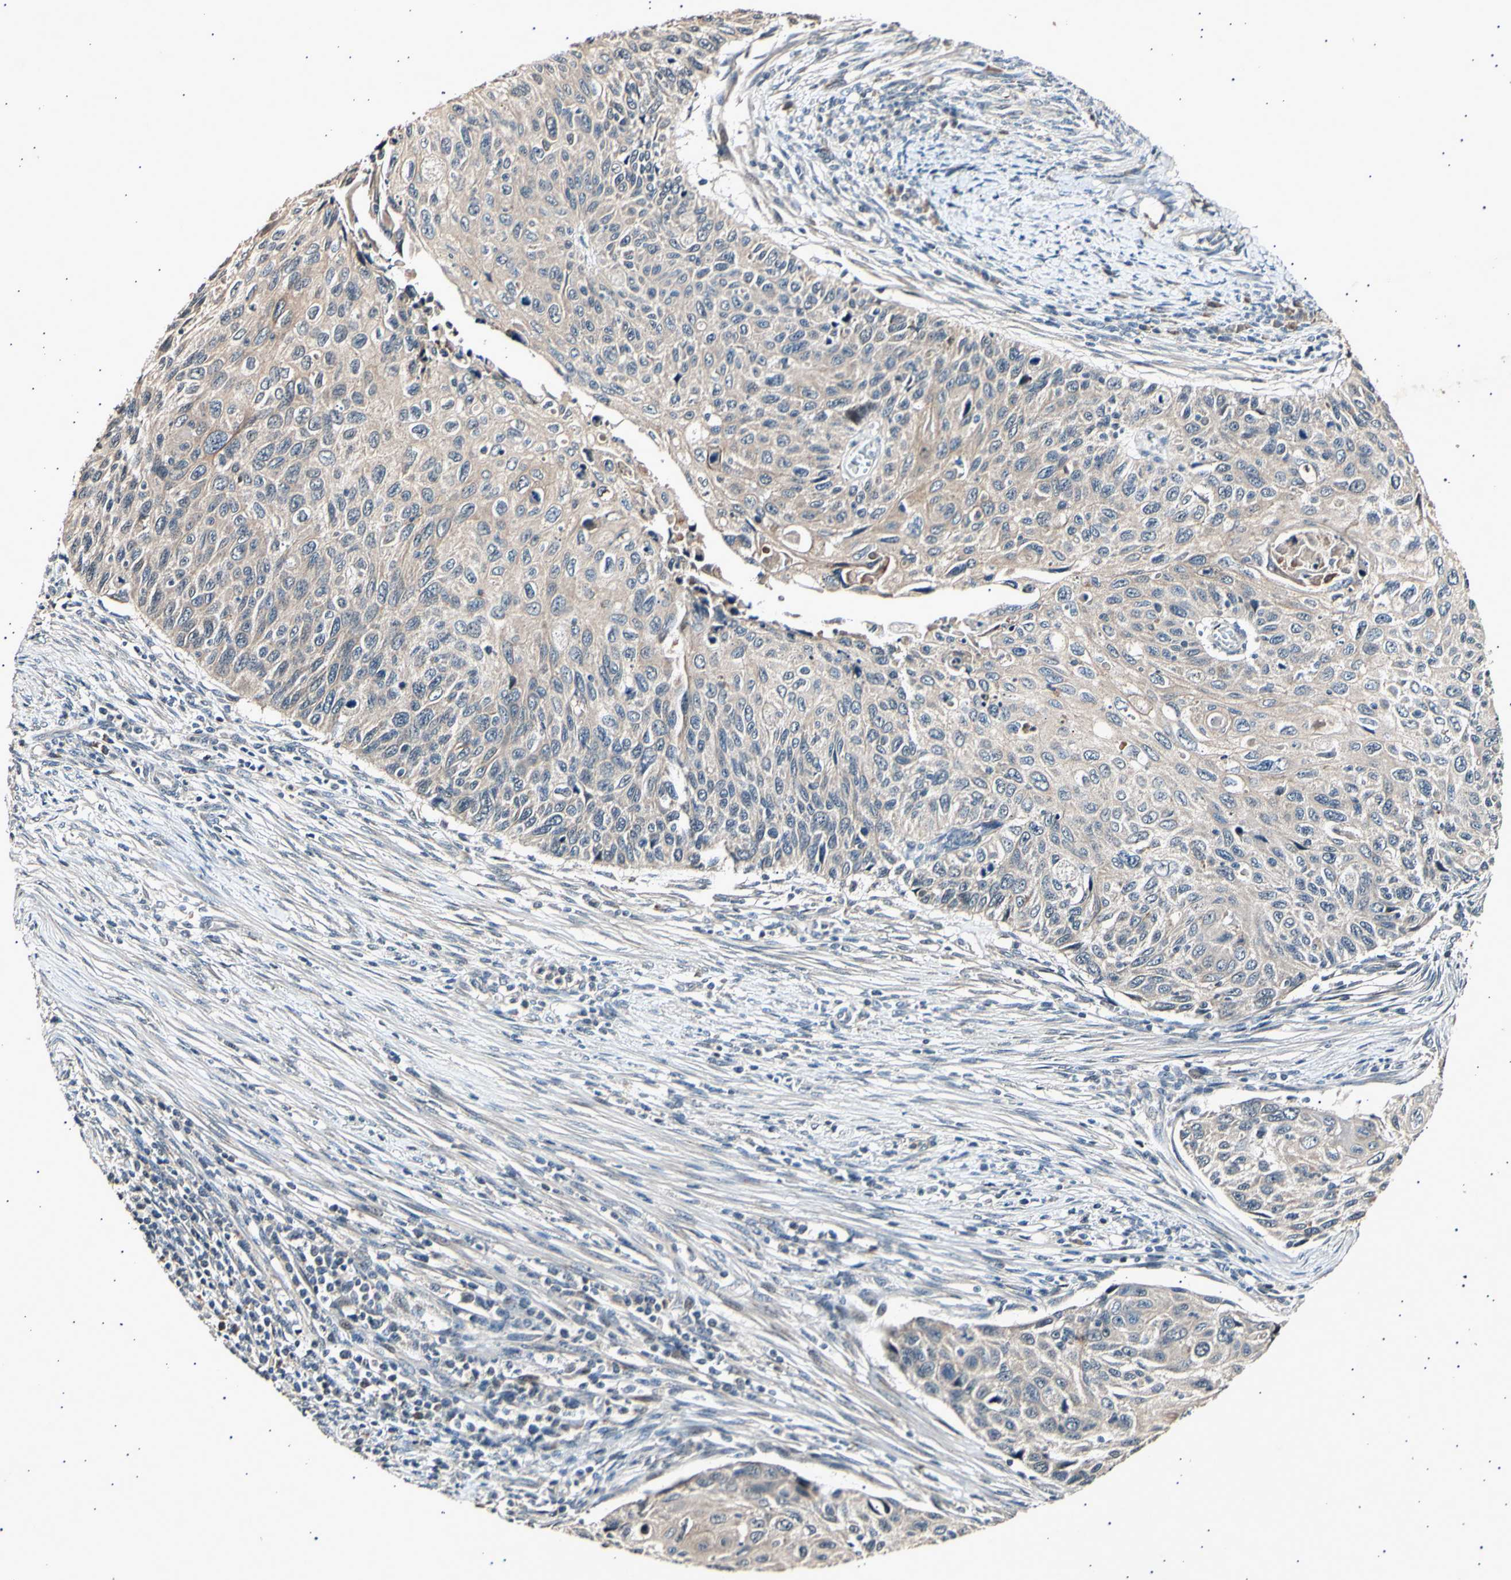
{"staining": {"intensity": "weak", "quantity": ">75%", "location": "cytoplasmic/membranous"}, "tissue": "cervical cancer", "cell_type": "Tumor cells", "image_type": "cancer", "snomed": [{"axis": "morphology", "description": "Squamous cell carcinoma, NOS"}, {"axis": "topography", "description": "Cervix"}], "caption": "A high-resolution histopathology image shows IHC staining of squamous cell carcinoma (cervical), which shows weak cytoplasmic/membranous positivity in approximately >75% of tumor cells. (DAB (3,3'-diaminobenzidine) IHC with brightfield microscopy, high magnification).", "gene": "ADCY3", "patient": {"sex": "female", "age": 70}}